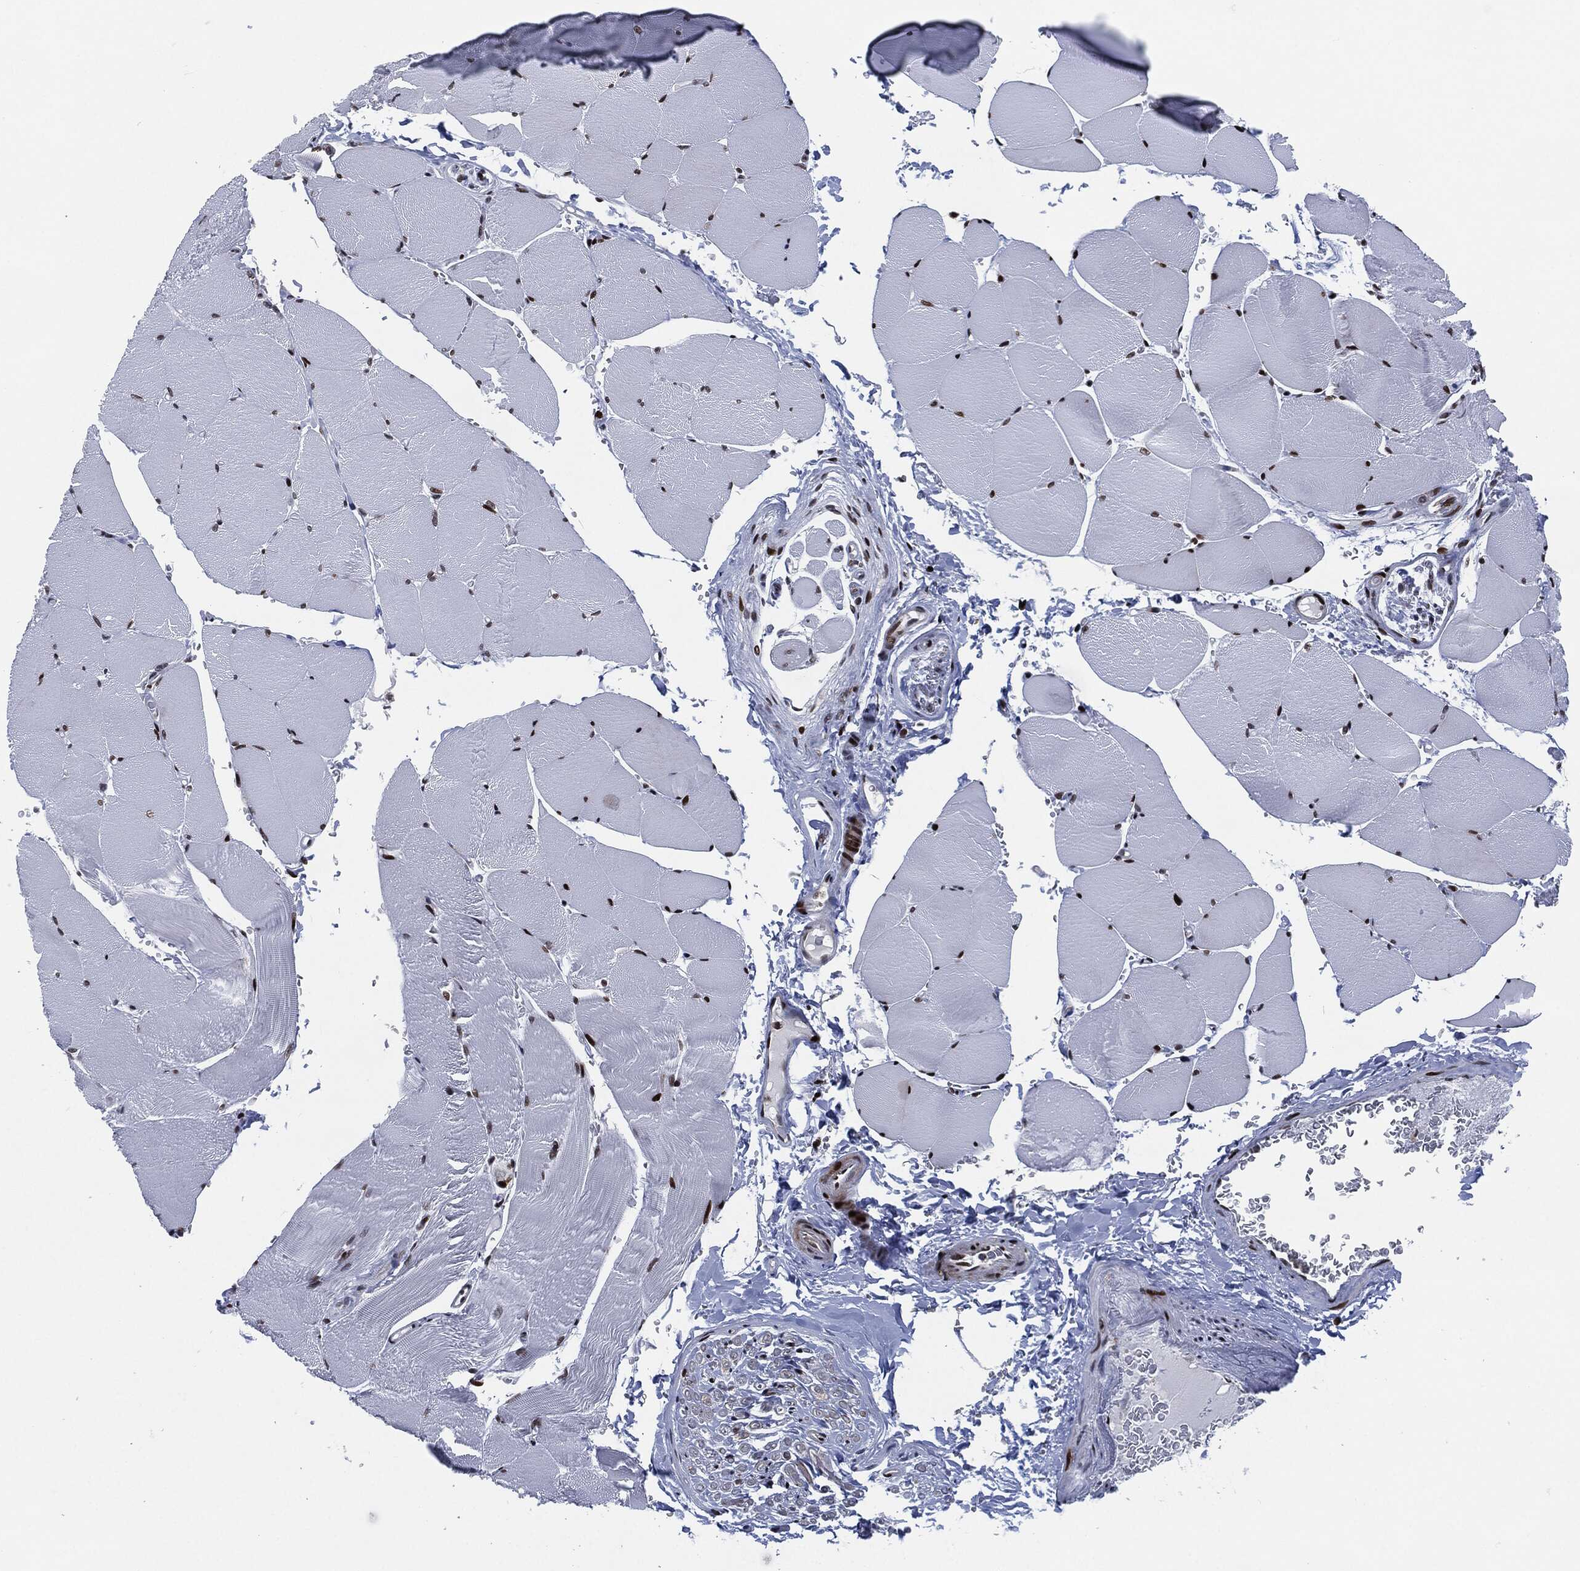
{"staining": {"intensity": "strong", "quantity": ">75%", "location": "nuclear"}, "tissue": "skeletal muscle", "cell_type": "Myocytes", "image_type": "normal", "snomed": [{"axis": "morphology", "description": "Normal tissue, NOS"}, {"axis": "topography", "description": "Skeletal muscle"}], "caption": "High-power microscopy captured an immunohistochemistry (IHC) histopathology image of normal skeletal muscle, revealing strong nuclear positivity in about >75% of myocytes.", "gene": "AKT2", "patient": {"sex": "female", "age": 37}}